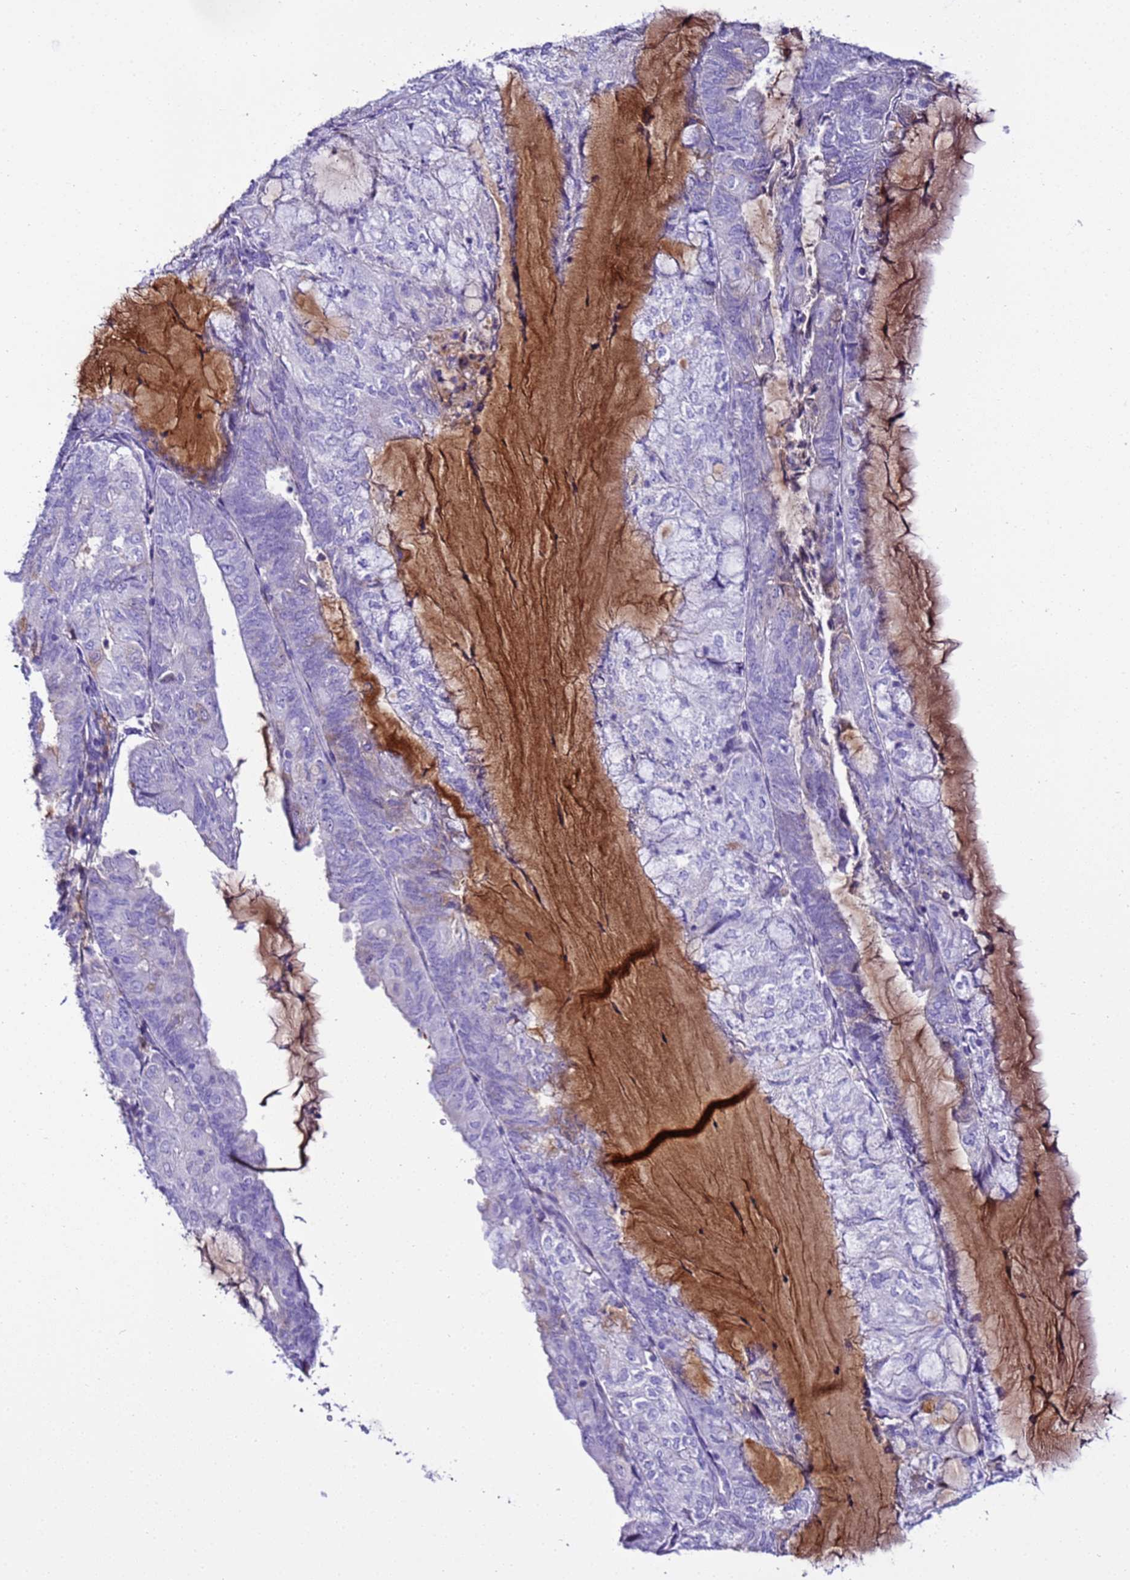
{"staining": {"intensity": "negative", "quantity": "none", "location": "none"}, "tissue": "endometrial cancer", "cell_type": "Tumor cells", "image_type": "cancer", "snomed": [{"axis": "morphology", "description": "Adenocarcinoma, NOS"}, {"axis": "topography", "description": "Endometrium"}], "caption": "Endometrial adenocarcinoma was stained to show a protein in brown. There is no significant expression in tumor cells.", "gene": "CFHR2", "patient": {"sex": "female", "age": 81}}